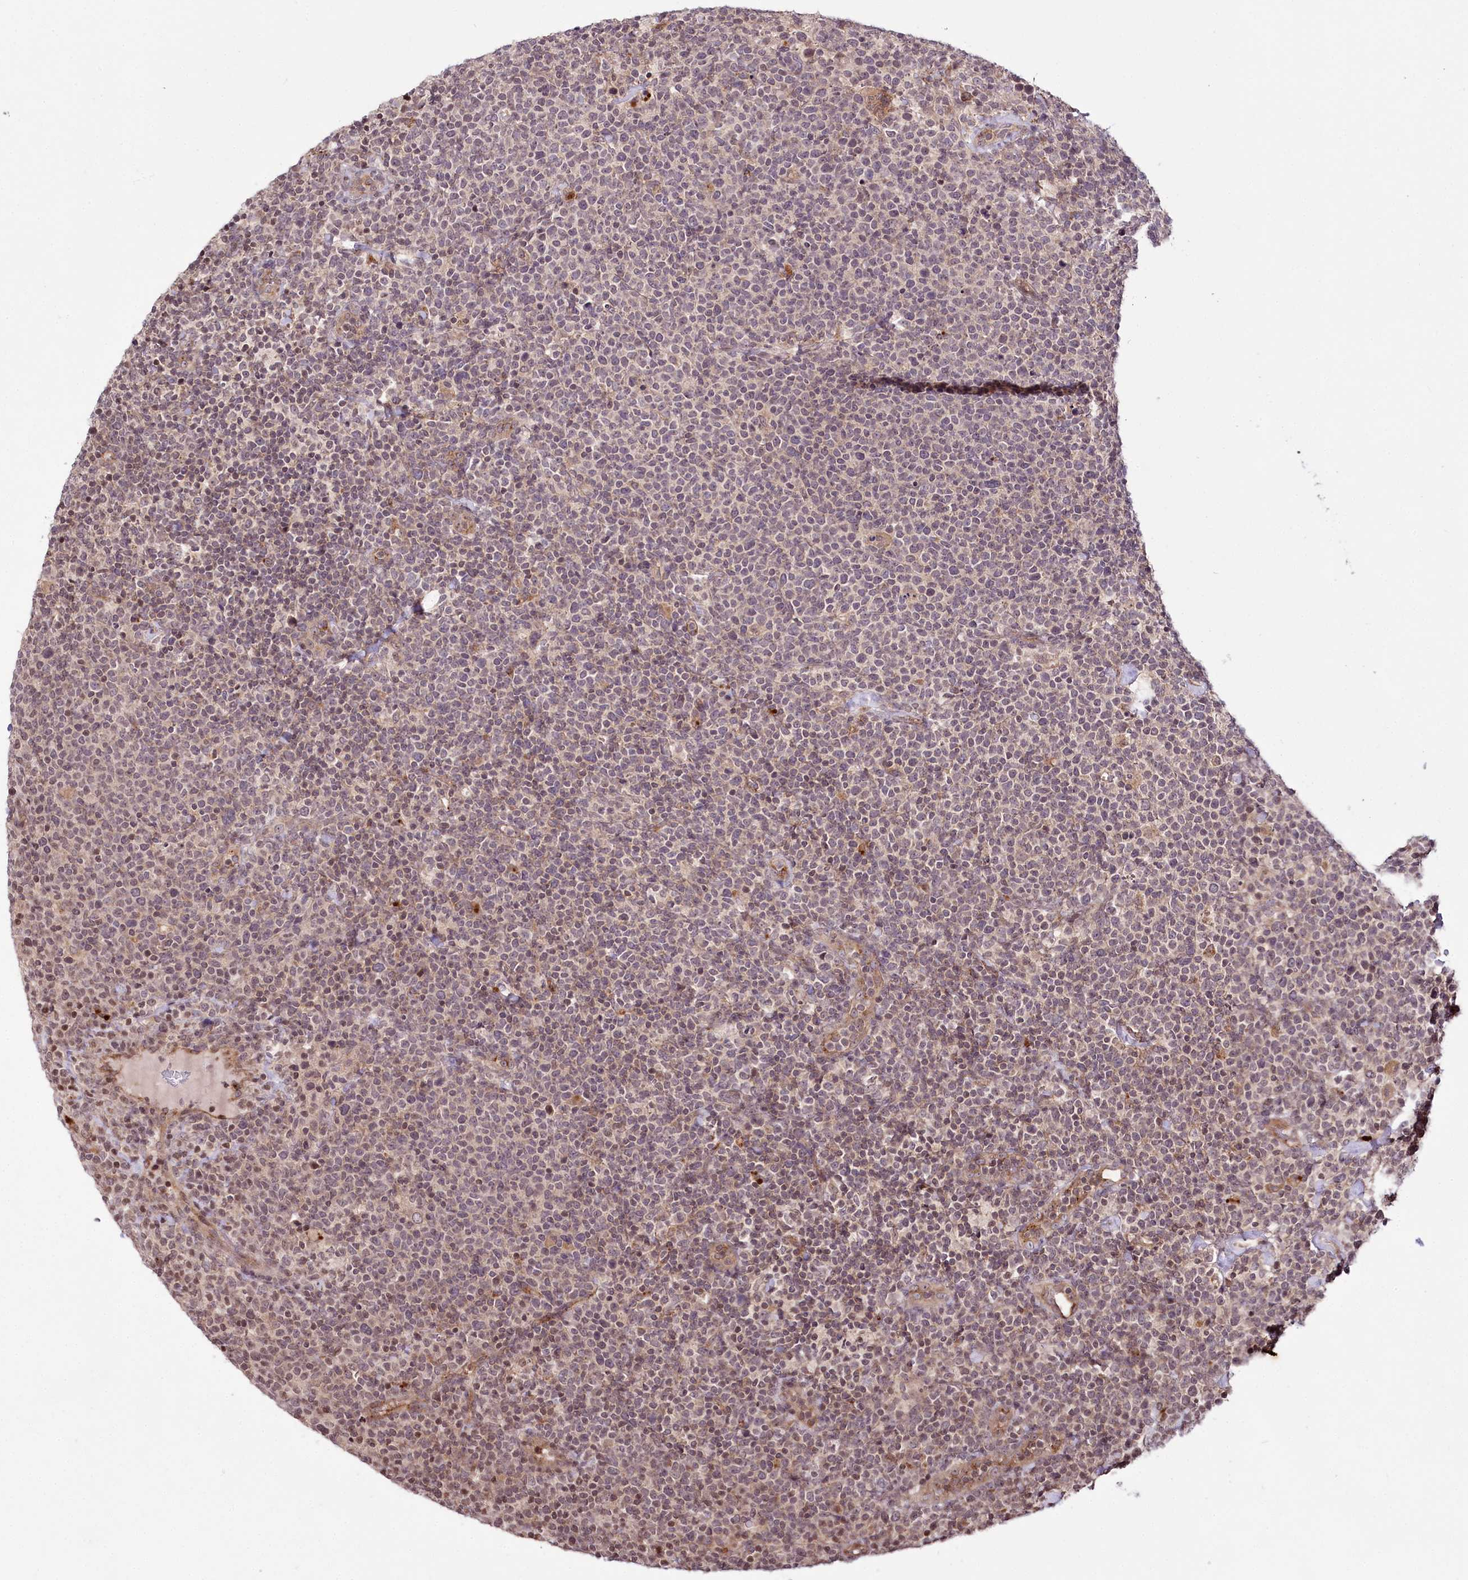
{"staining": {"intensity": "weak", "quantity": "<25%", "location": "nuclear"}, "tissue": "lymphoma", "cell_type": "Tumor cells", "image_type": "cancer", "snomed": [{"axis": "morphology", "description": "Malignant lymphoma, non-Hodgkin's type, High grade"}, {"axis": "topography", "description": "Lymph node"}], "caption": "Image shows no protein staining in tumor cells of malignant lymphoma, non-Hodgkin's type (high-grade) tissue.", "gene": "HOXC8", "patient": {"sex": "male", "age": 61}}